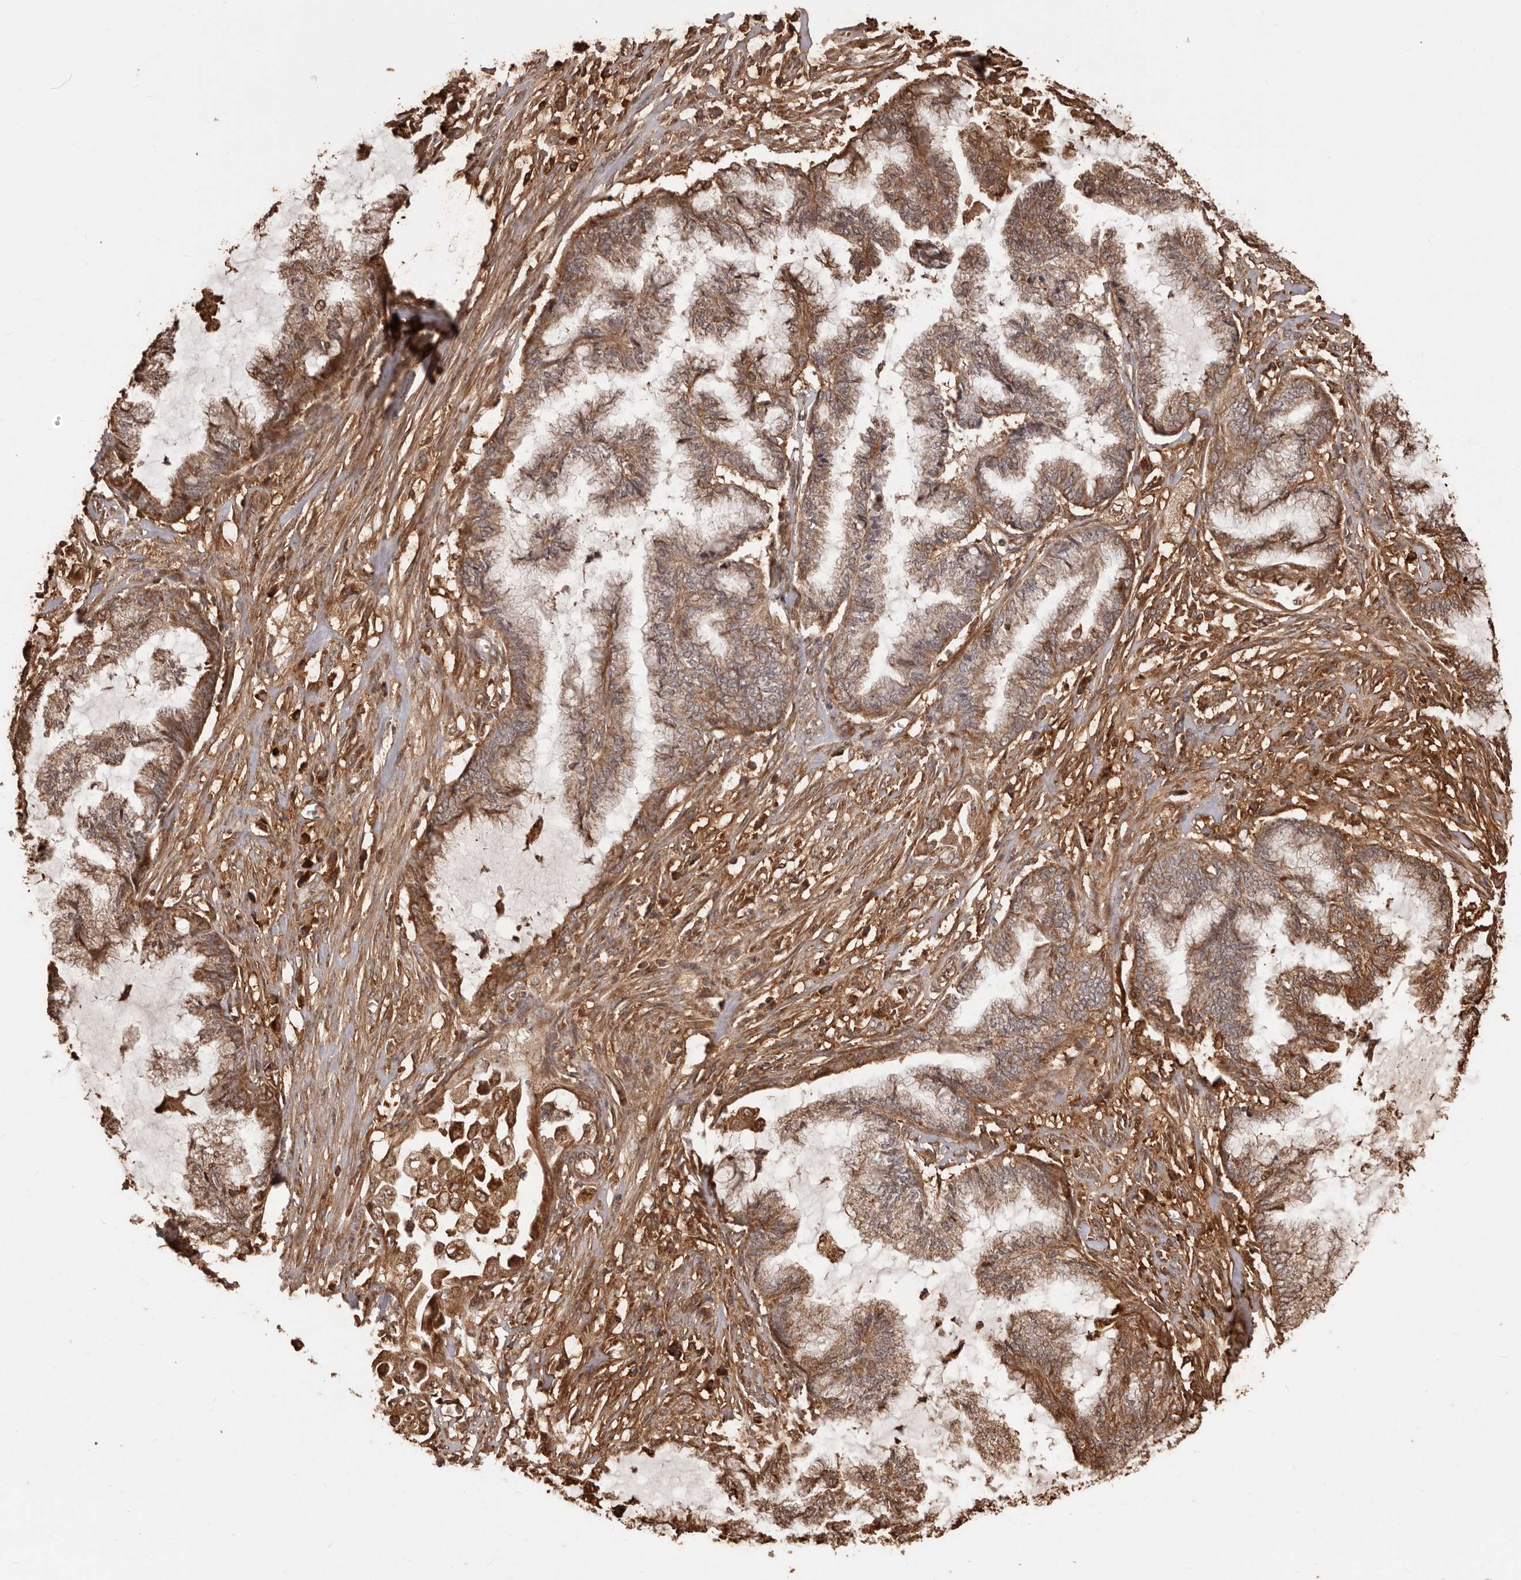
{"staining": {"intensity": "moderate", "quantity": ">75%", "location": "cytoplasmic/membranous"}, "tissue": "endometrial cancer", "cell_type": "Tumor cells", "image_type": "cancer", "snomed": [{"axis": "morphology", "description": "Adenocarcinoma, NOS"}, {"axis": "topography", "description": "Endometrium"}], "caption": "Immunohistochemistry (DAB (3,3'-diaminobenzidine)) staining of endometrial cancer exhibits moderate cytoplasmic/membranous protein positivity in about >75% of tumor cells. Nuclei are stained in blue.", "gene": "MTO1", "patient": {"sex": "female", "age": 86}}